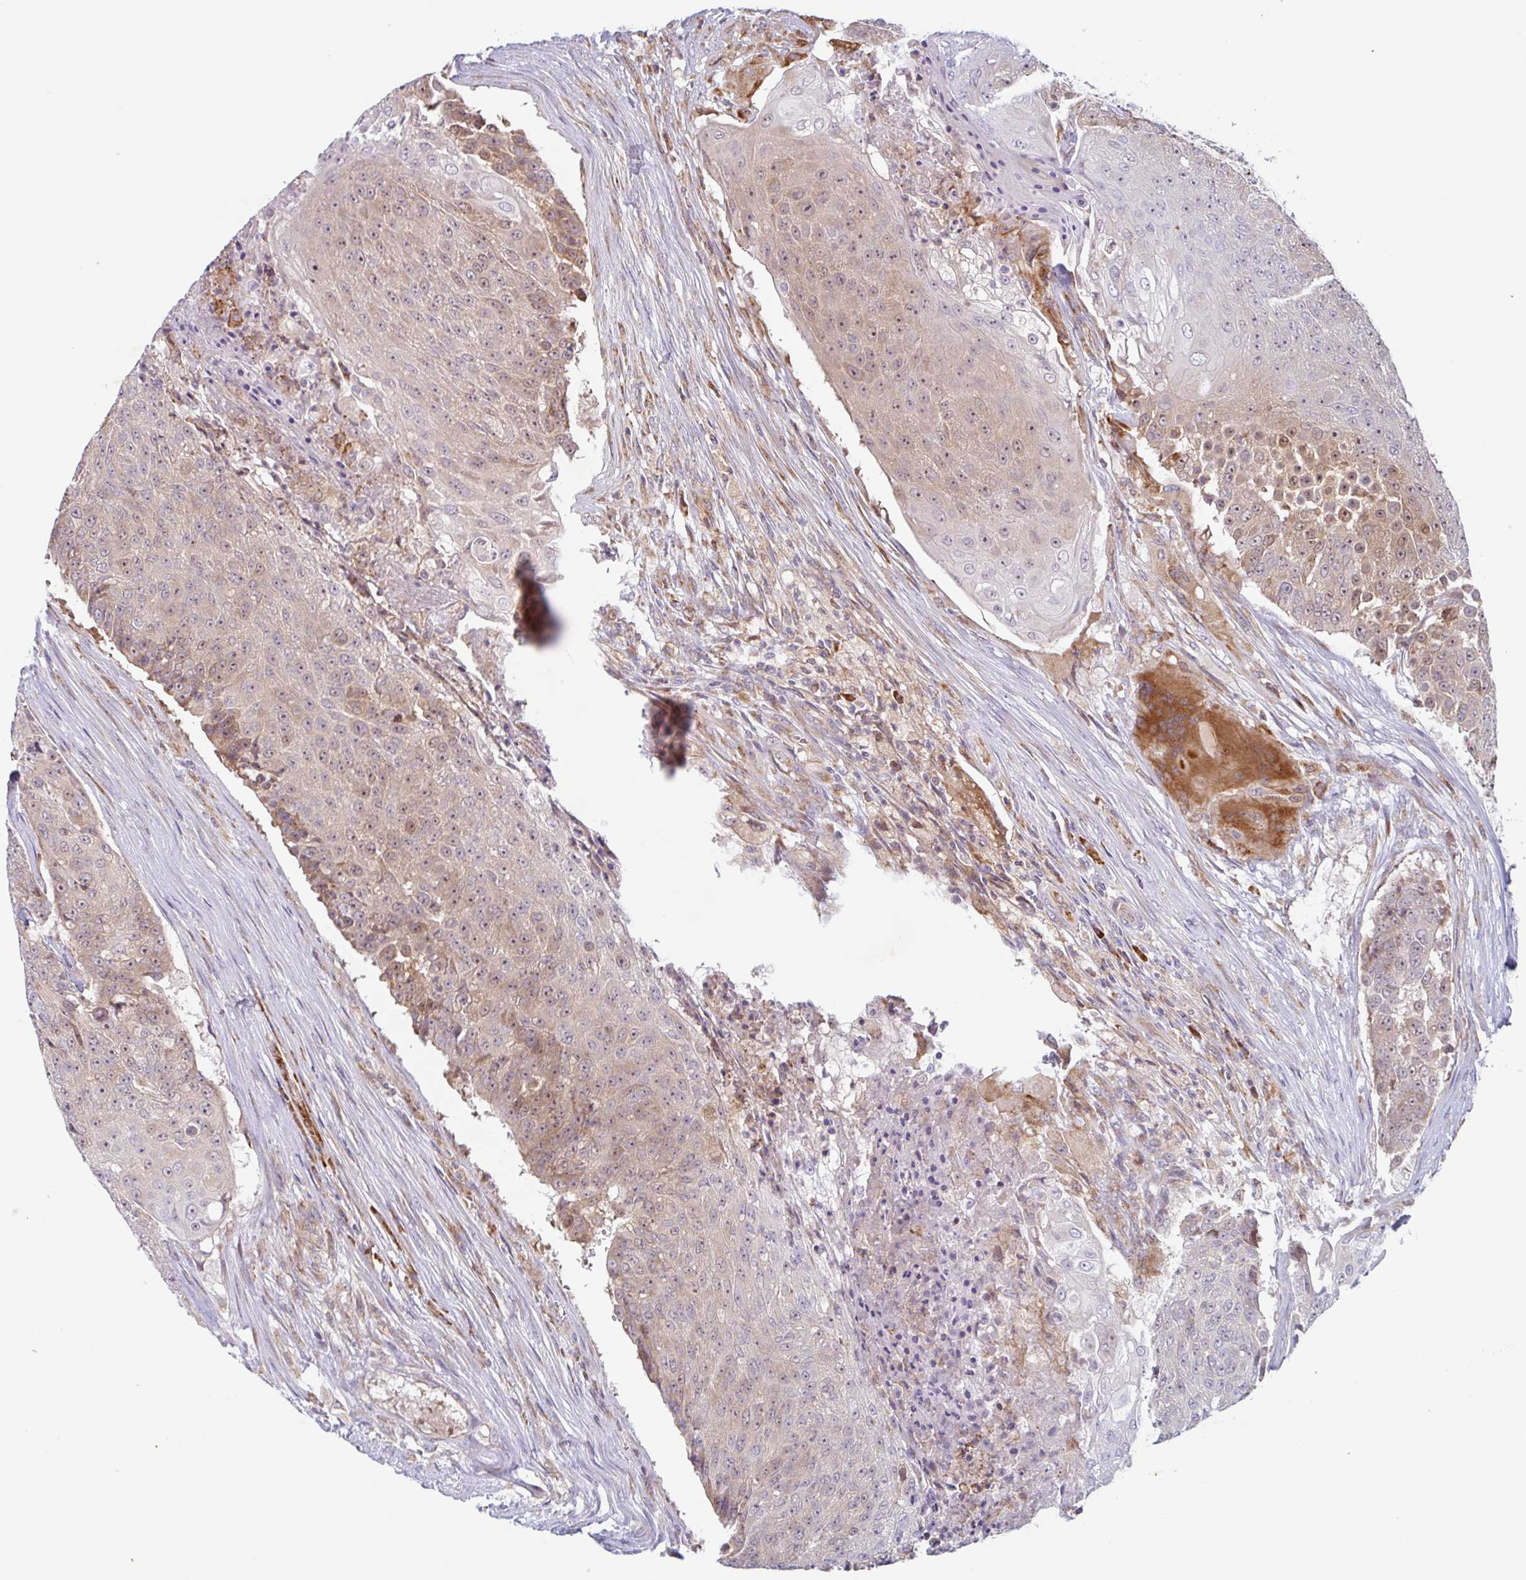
{"staining": {"intensity": "moderate", "quantity": ">75%", "location": "cytoplasmic/membranous,nuclear"}, "tissue": "urothelial cancer", "cell_type": "Tumor cells", "image_type": "cancer", "snomed": [{"axis": "morphology", "description": "Urothelial carcinoma, High grade"}, {"axis": "topography", "description": "Urinary bladder"}], "caption": "This photomicrograph demonstrates urothelial cancer stained with immunohistochemistry (IHC) to label a protein in brown. The cytoplasmic/membranous and nuclear of tumor cells show moderate positivity for the protein. Nuclei are counter-stained blue.", "gene": "RIT1", "patient": {"sex": "female", "age": 63}}